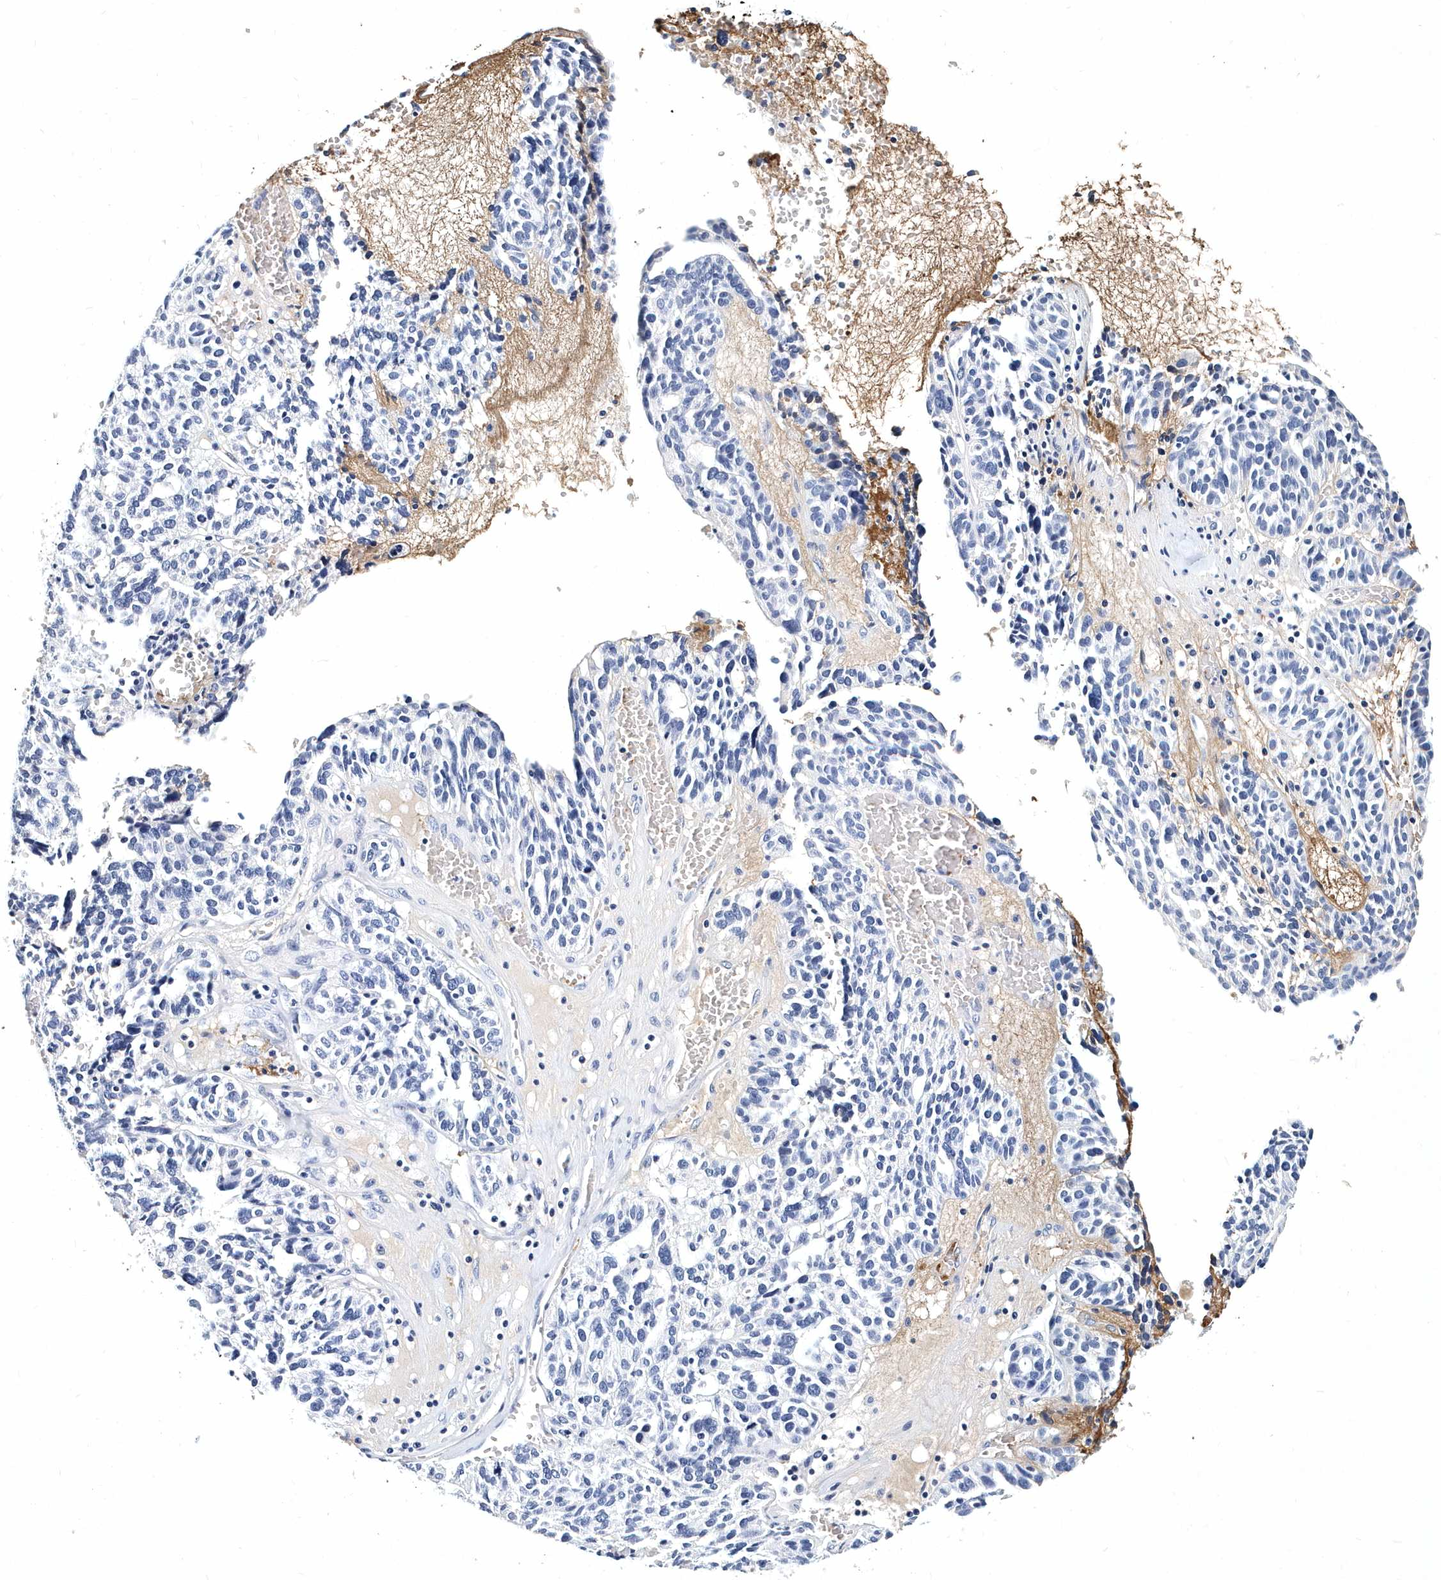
{"staining": {"intensity": "negative", "quantity": "none", "location": "none"}, "tissue": "ovarian cancer", "cell_type": "Tumor cells", "image_type": "cancer", "snomed": [{"axis": "morphology", "description": "Cystadenocarcinoma, serous, NOS"}, {"axis": "topography", "description": "Ovary"}], "caption": "High magnification brightfield microscopy of serous cystadenocarcinoma (ovarian) stained with DAB (brown) and counterstained with hematoxylin (blue): tumor cells show no significant expression. The staining is performed using DAB (3,3'-diaminobenzidine) brown chromogen with nuclei counter-stained in using hematoxylin.", "gene": "ITGA2B", "patient": {"sex": "female", "age": 59}}